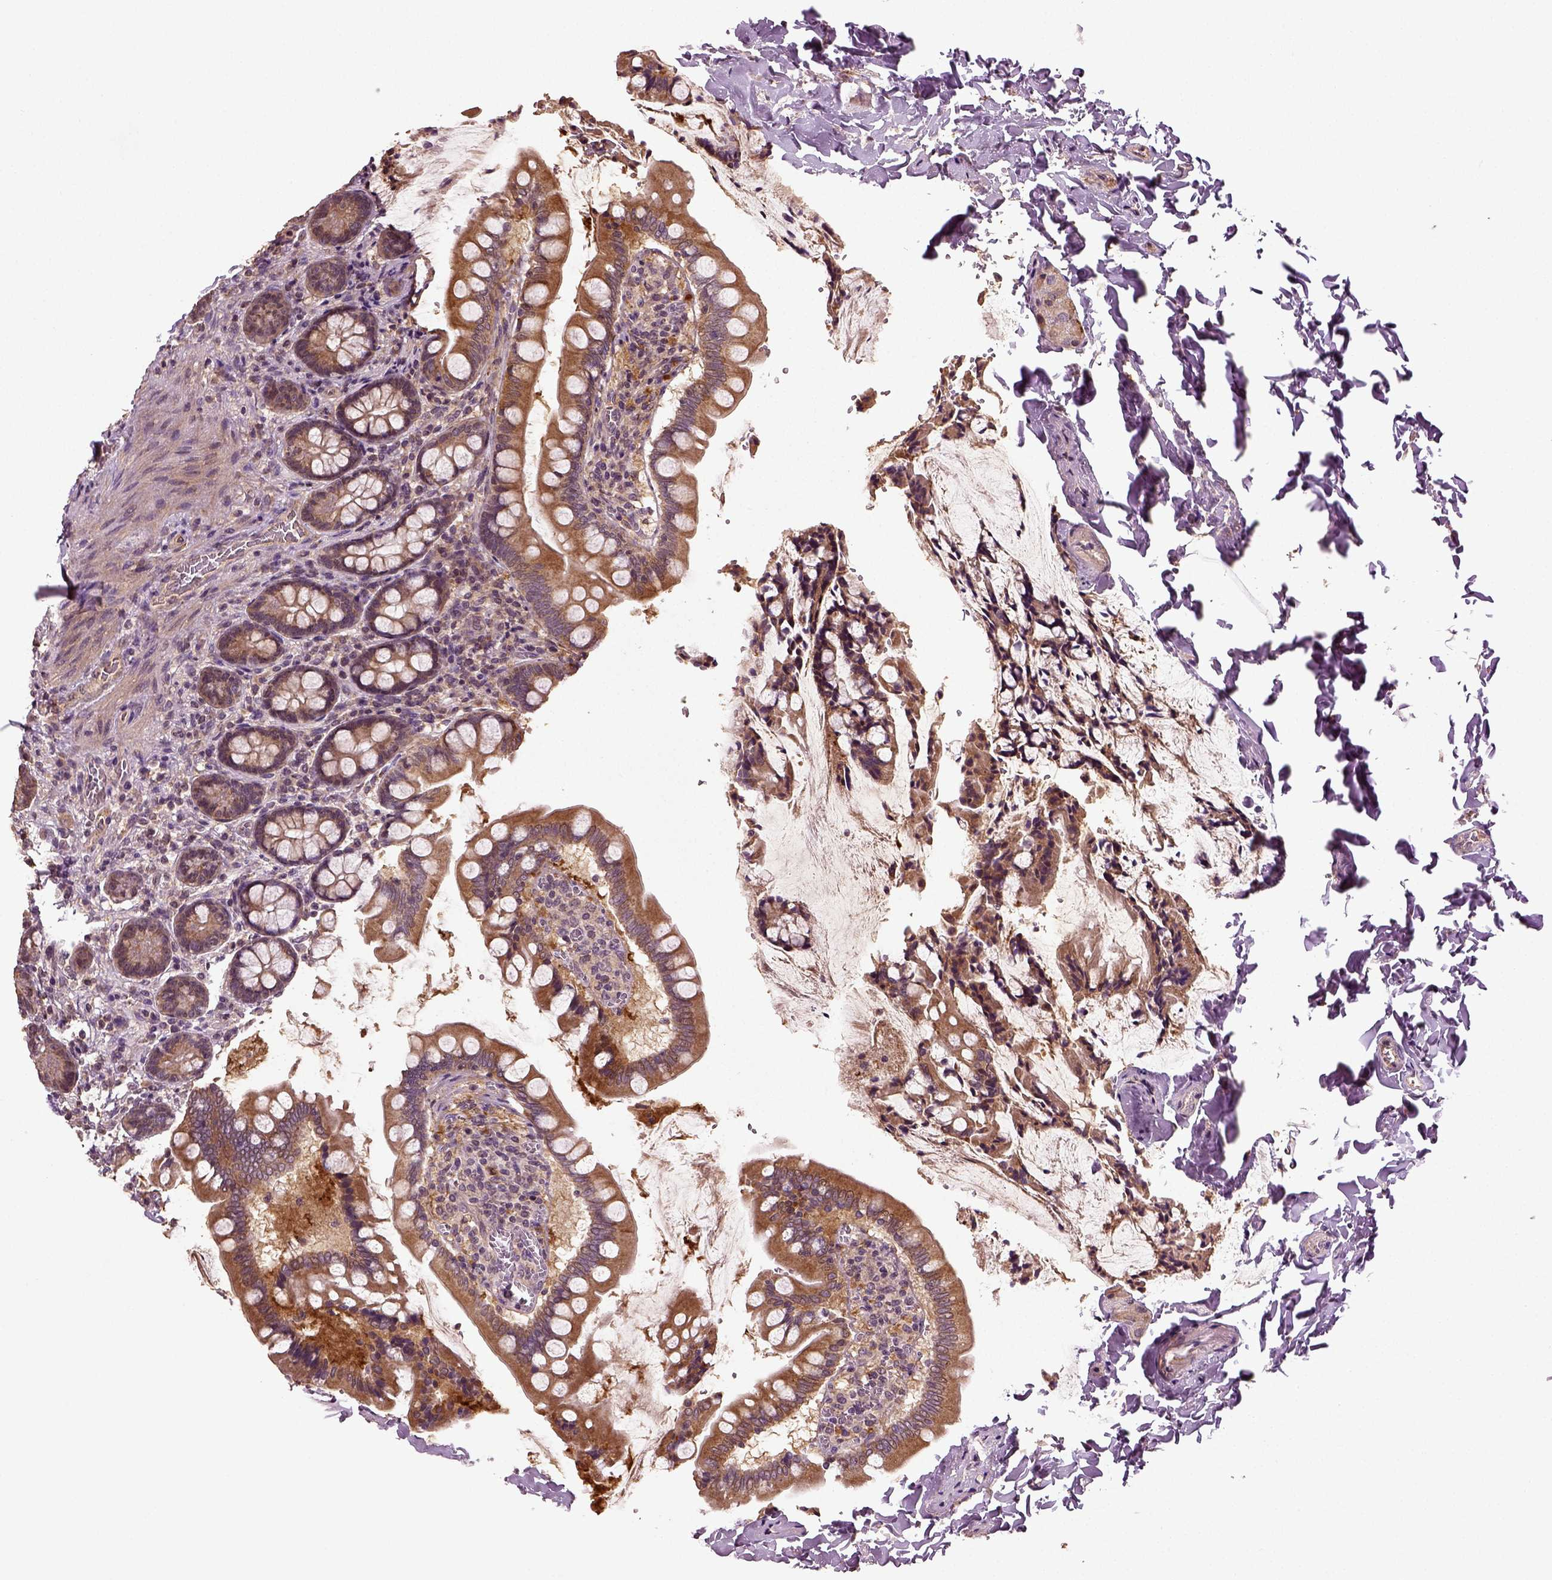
{"staining": {"intensity": "moderate", "quantity": ">75%", "location": "cytoplasmic/membranous"}, "tissue": "small intestine", "cell_type": "Glandular cells", "image_type": "normal", "snomed": [{"axis": "morphology", "description": "Normal tissue, NOS"}, {"axis": "topography", "description": "Small intestine"}], "caption": "Glandular cells display medium levels of moderate cytoplasmic/membranous staining in approximately >75% of cells in benign small intestine.", "gene": "ERV3", "patient": {"sex": "female", "age": 56}}